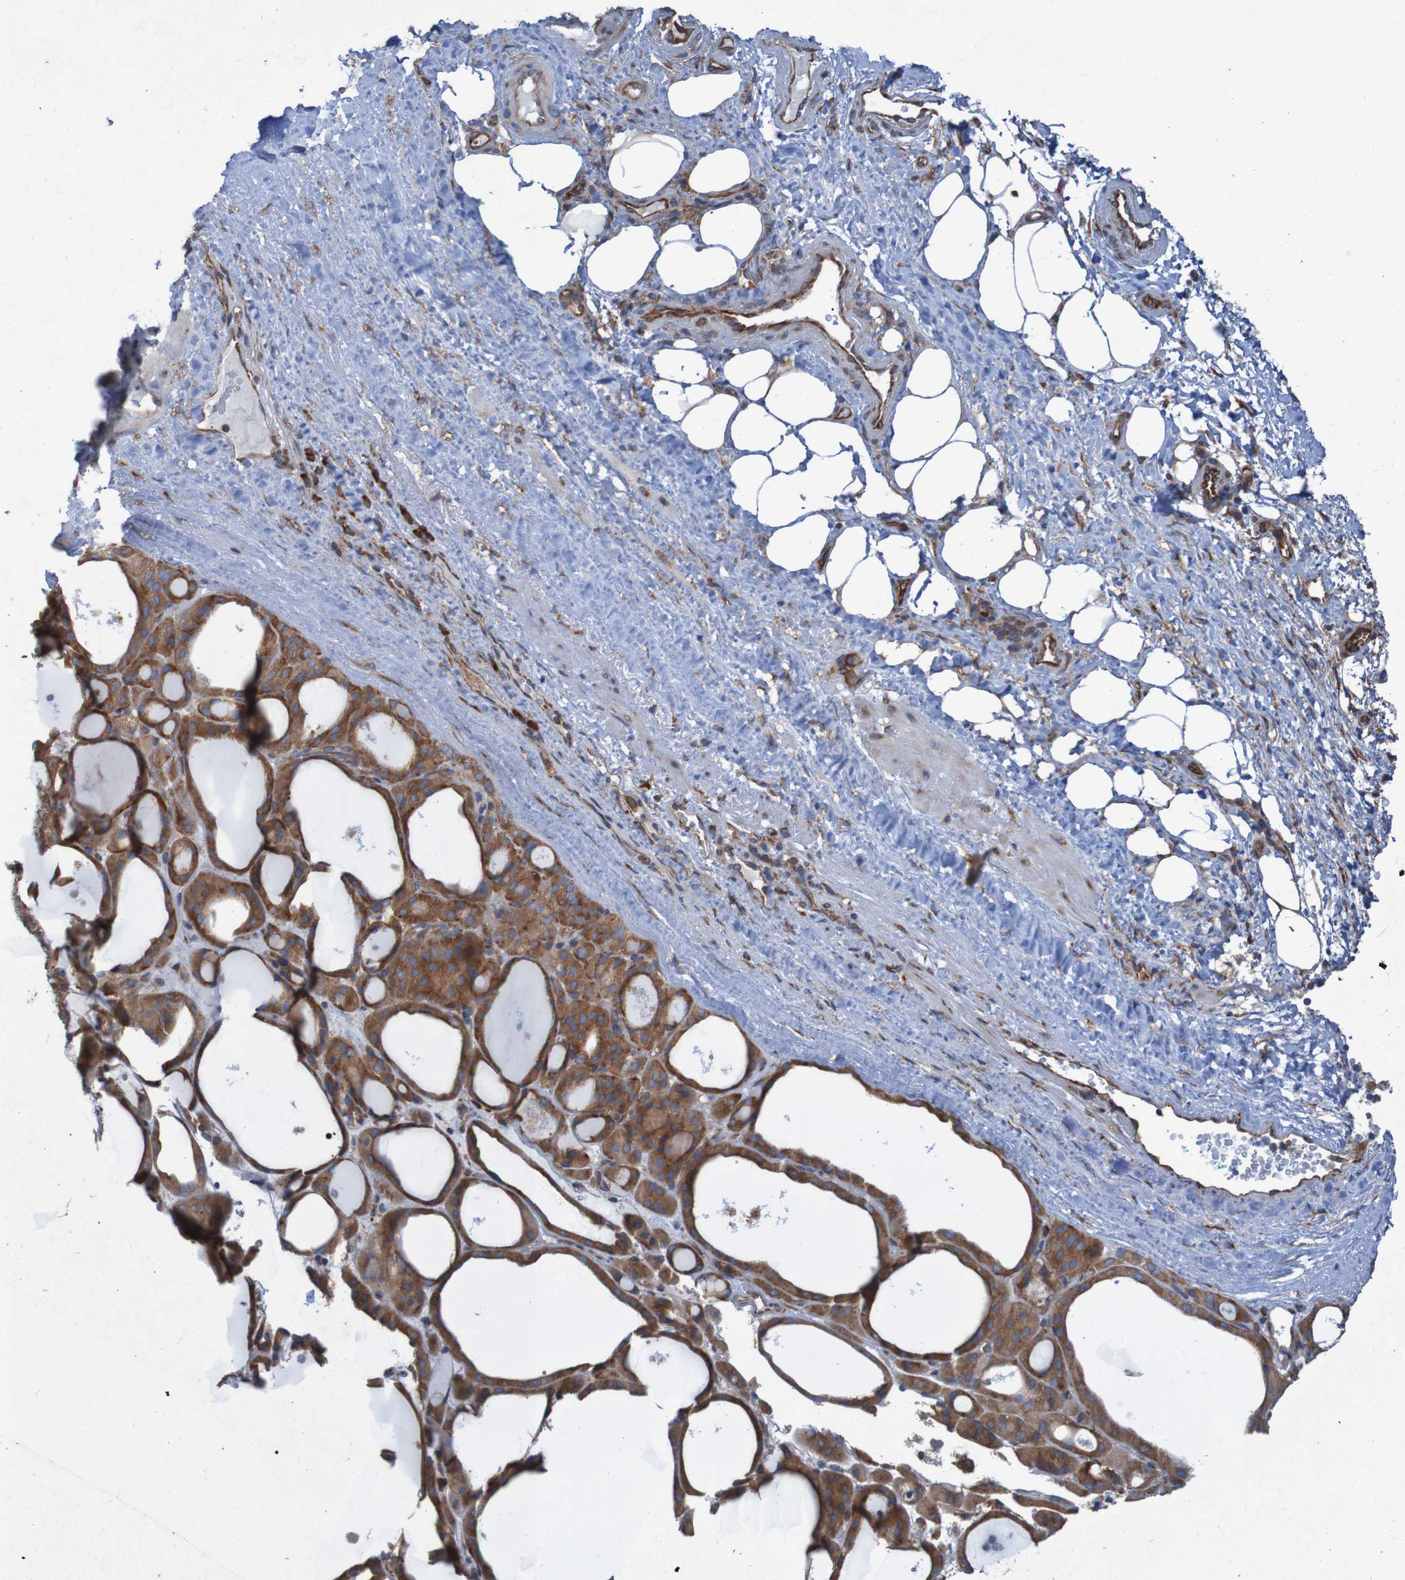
{"staining": {"intensity": "strong", "quantity": ">75%", "location": "cytoplasmic/membranous"}, "tissue": "thyroid gland", "cell_type": "Glandular cells", "image_type": "normal", "snomed": [{"axis": "morphology", "description": "Normal tissue, NOS"}, {"axis": "morphology", "description": "Carcinoma, NOS"}, {"axis": "topography", "description": "Thyroid gland"}], "caption": "Glandular cells exhibit strong cytoplasmic/membranous expression in approximately >75% of cells in benign thyroid gland.", "gene": "RPL10L", "patient": {"sex": "female", "age": 86}}